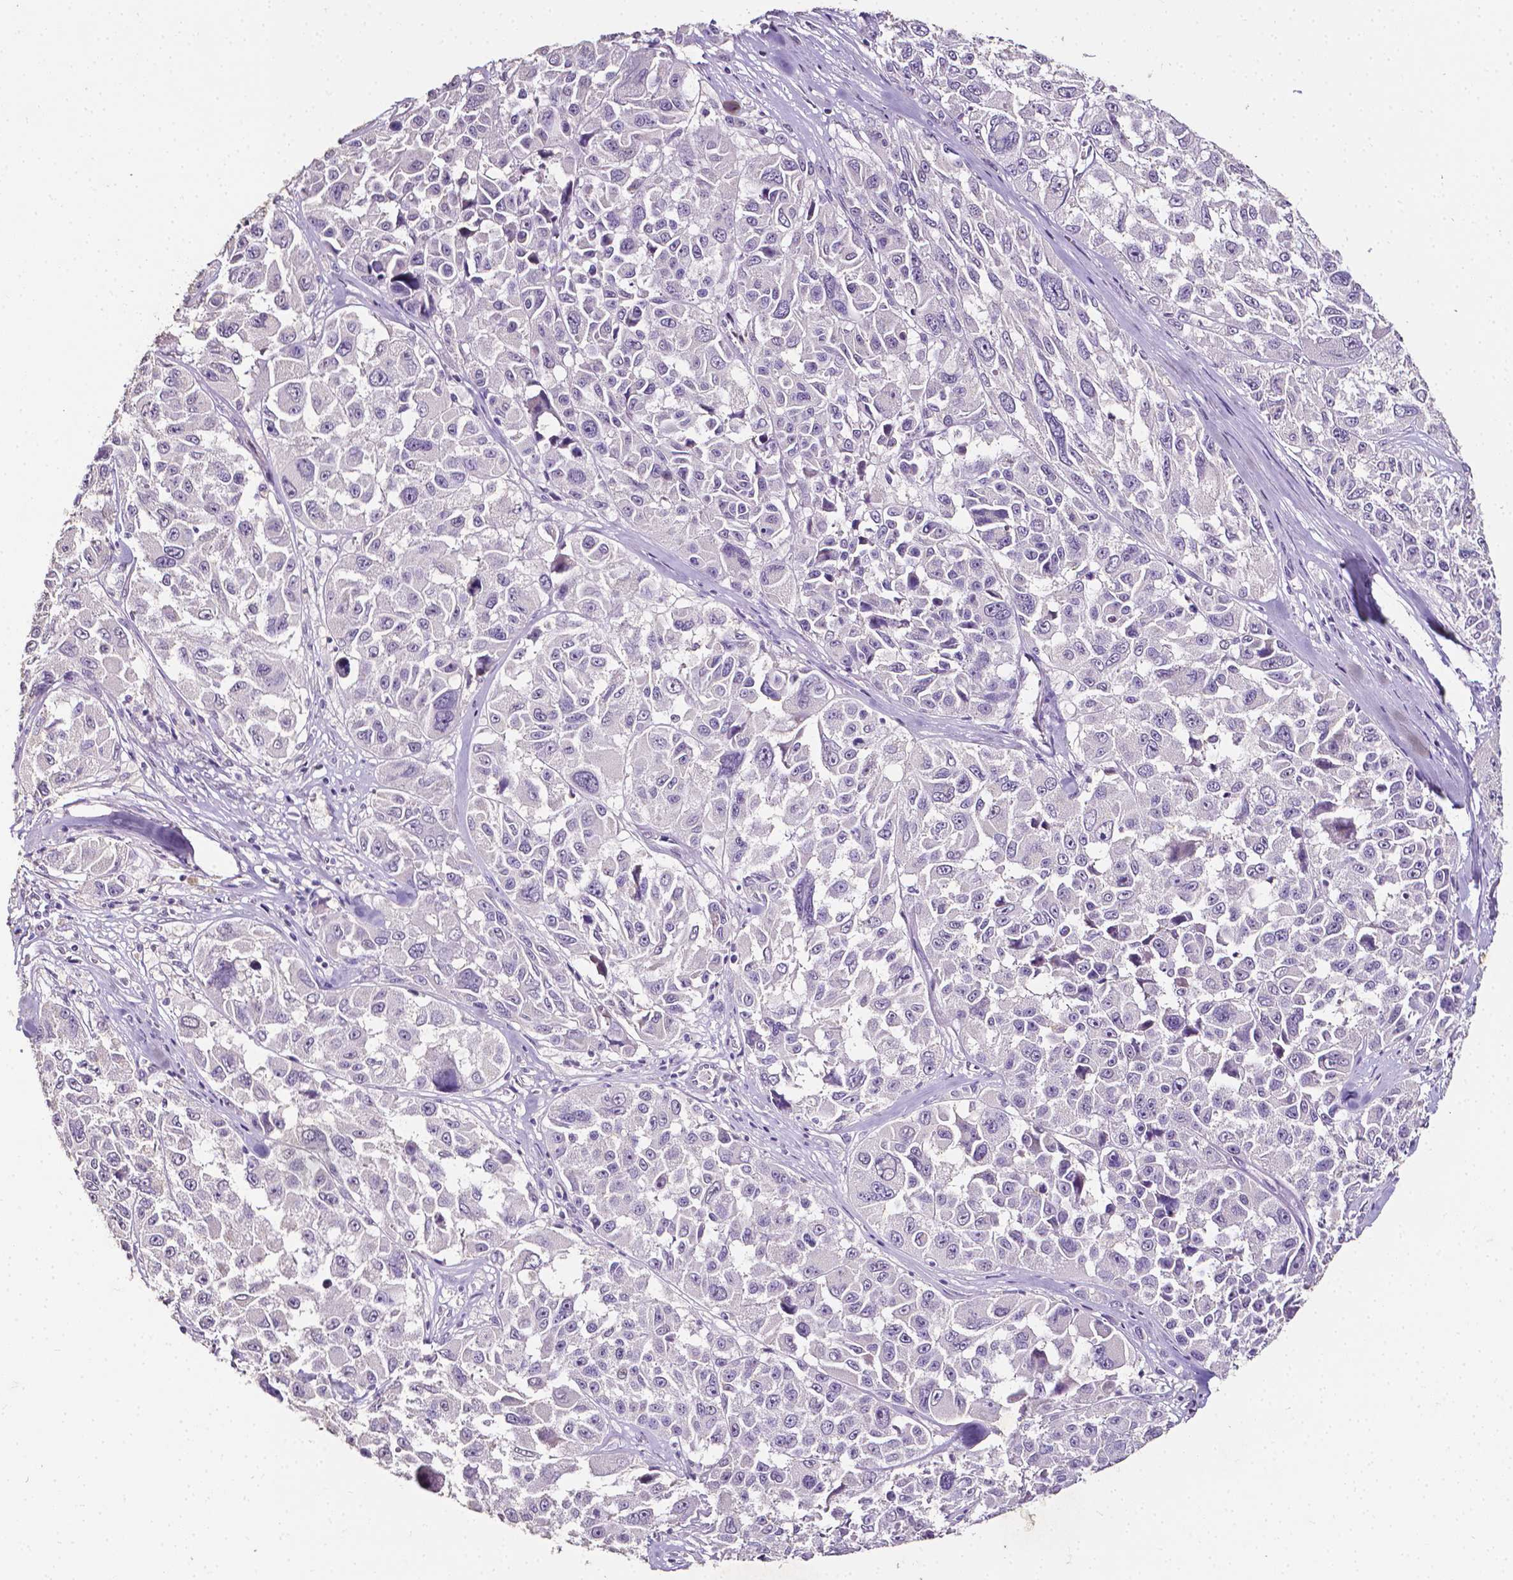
{"staining": {"intensity": "negative", "quantity": "none", "location": "none"}, "tissue": "melanoma", "cell_type": "Tumor cells", "image_type": "cancer", "snomed": [{"axis": "morphology", "description": "Malignant melanoma, NOS"}, {"axis": "topography", "description": "Skin"}], "caption": "This is an immunohistochemistry (IHC) photomicrograph of human malignant melanoma. There is no staining in tumor cells.", "gene": "PSAT1", "patient": {"sex": "female", "age": 66}}